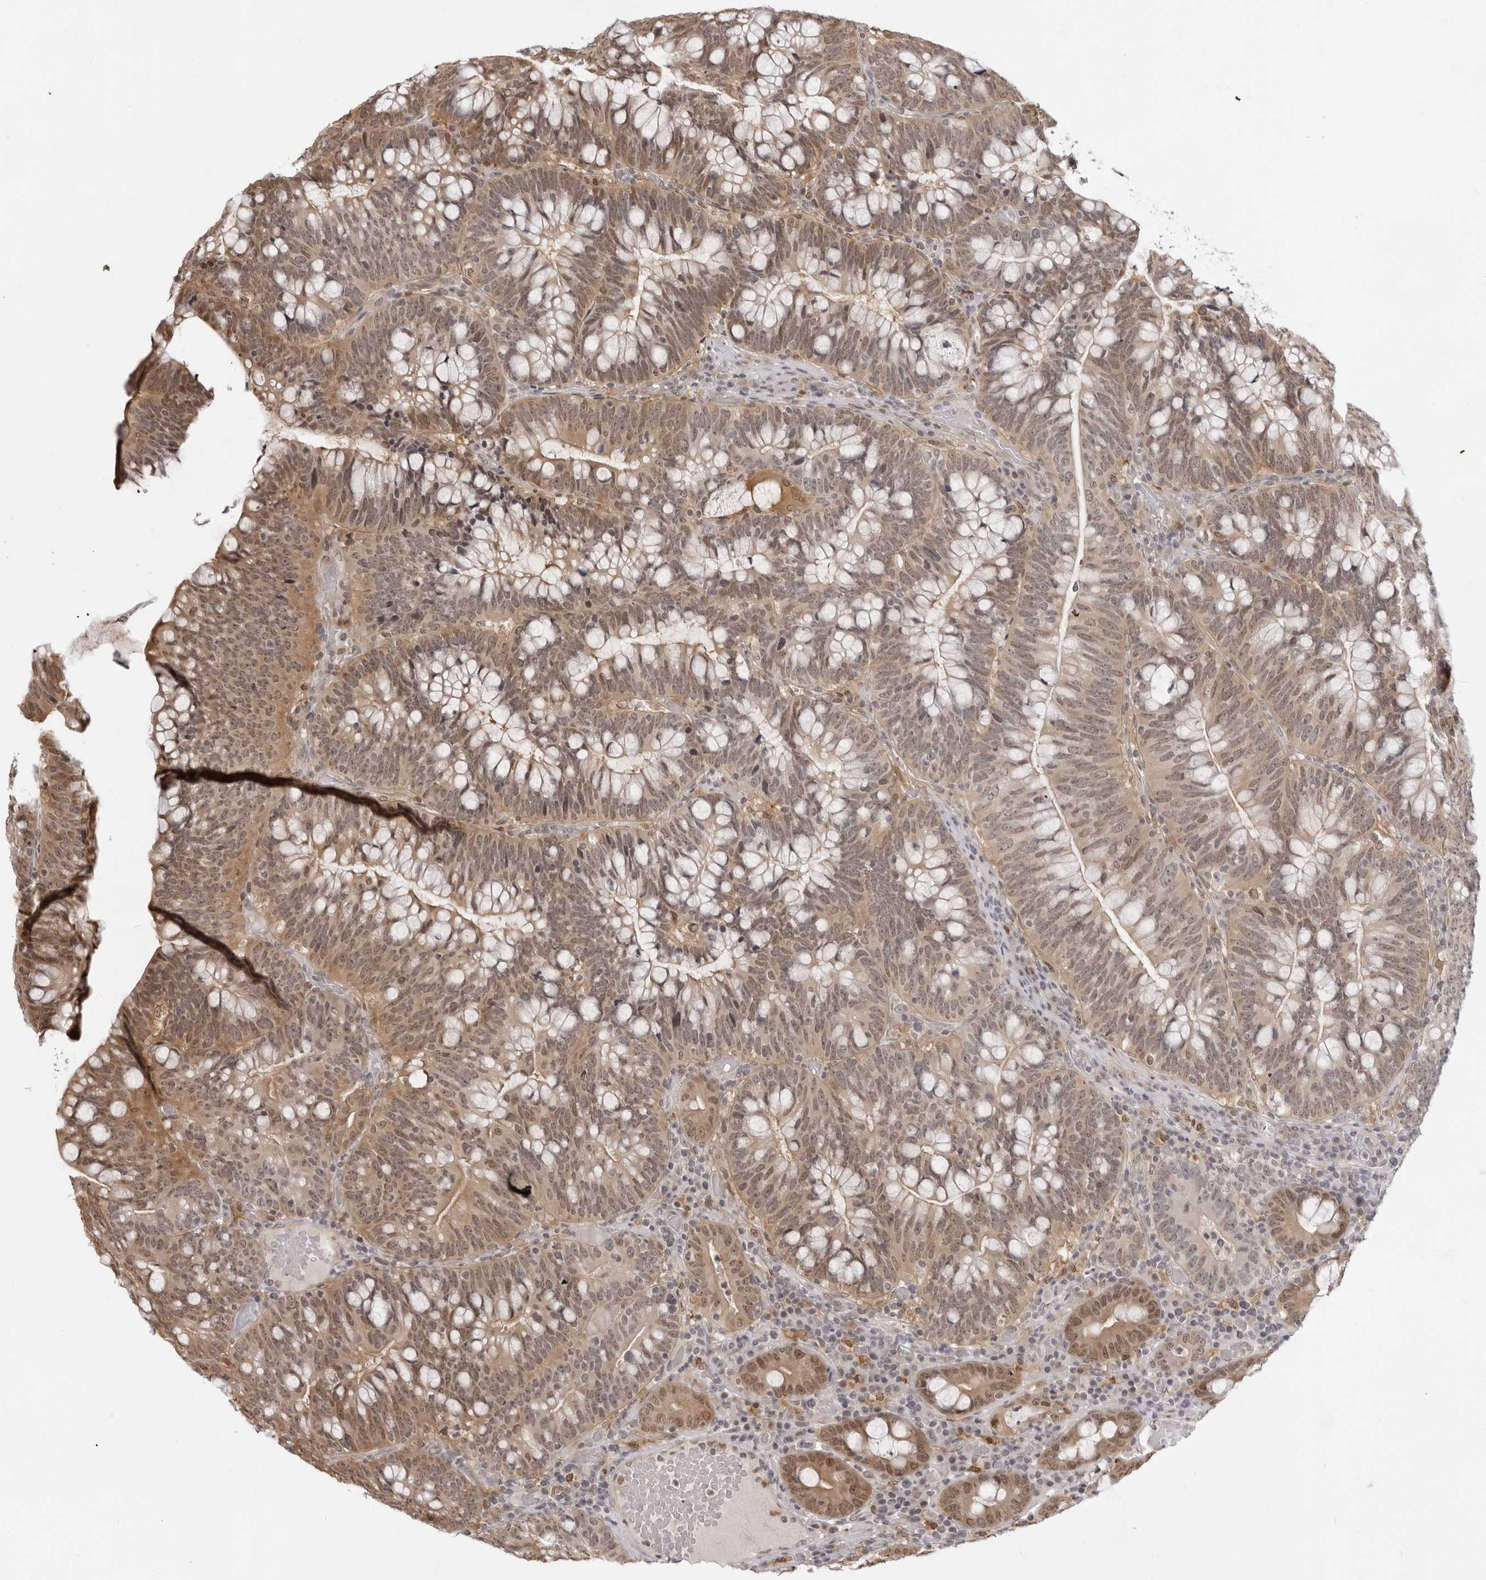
{"staining": {"intensity": "moderate", "quantity": "25%-75%", "location": "cytoplasmic/membranous,nuclear"}, "tissue": "colorectal cancer", "cell_type": "Tumor cells", "image_type": "cancer", "snomed": [{"axis": "morphology", "description": "Adenocarcinoma, NOS"}, {"axis": "topography", "description": "Colon"}], "caption": "Immunohistochemistry photomicrograph of neoplastic tissue: human adenocarcinoma (colorectal) stained using immunohistochemistry (IHC) demonstrates medium levels of moderate protein expression localized specifically in the cytoplasmic/membranous and nuclear of tumor cells, appearing as a cytoplasmic/membranous and nuclear brown color.", "gene": "SRGAP2", "patient": {"sex": "female", "age": 66}}